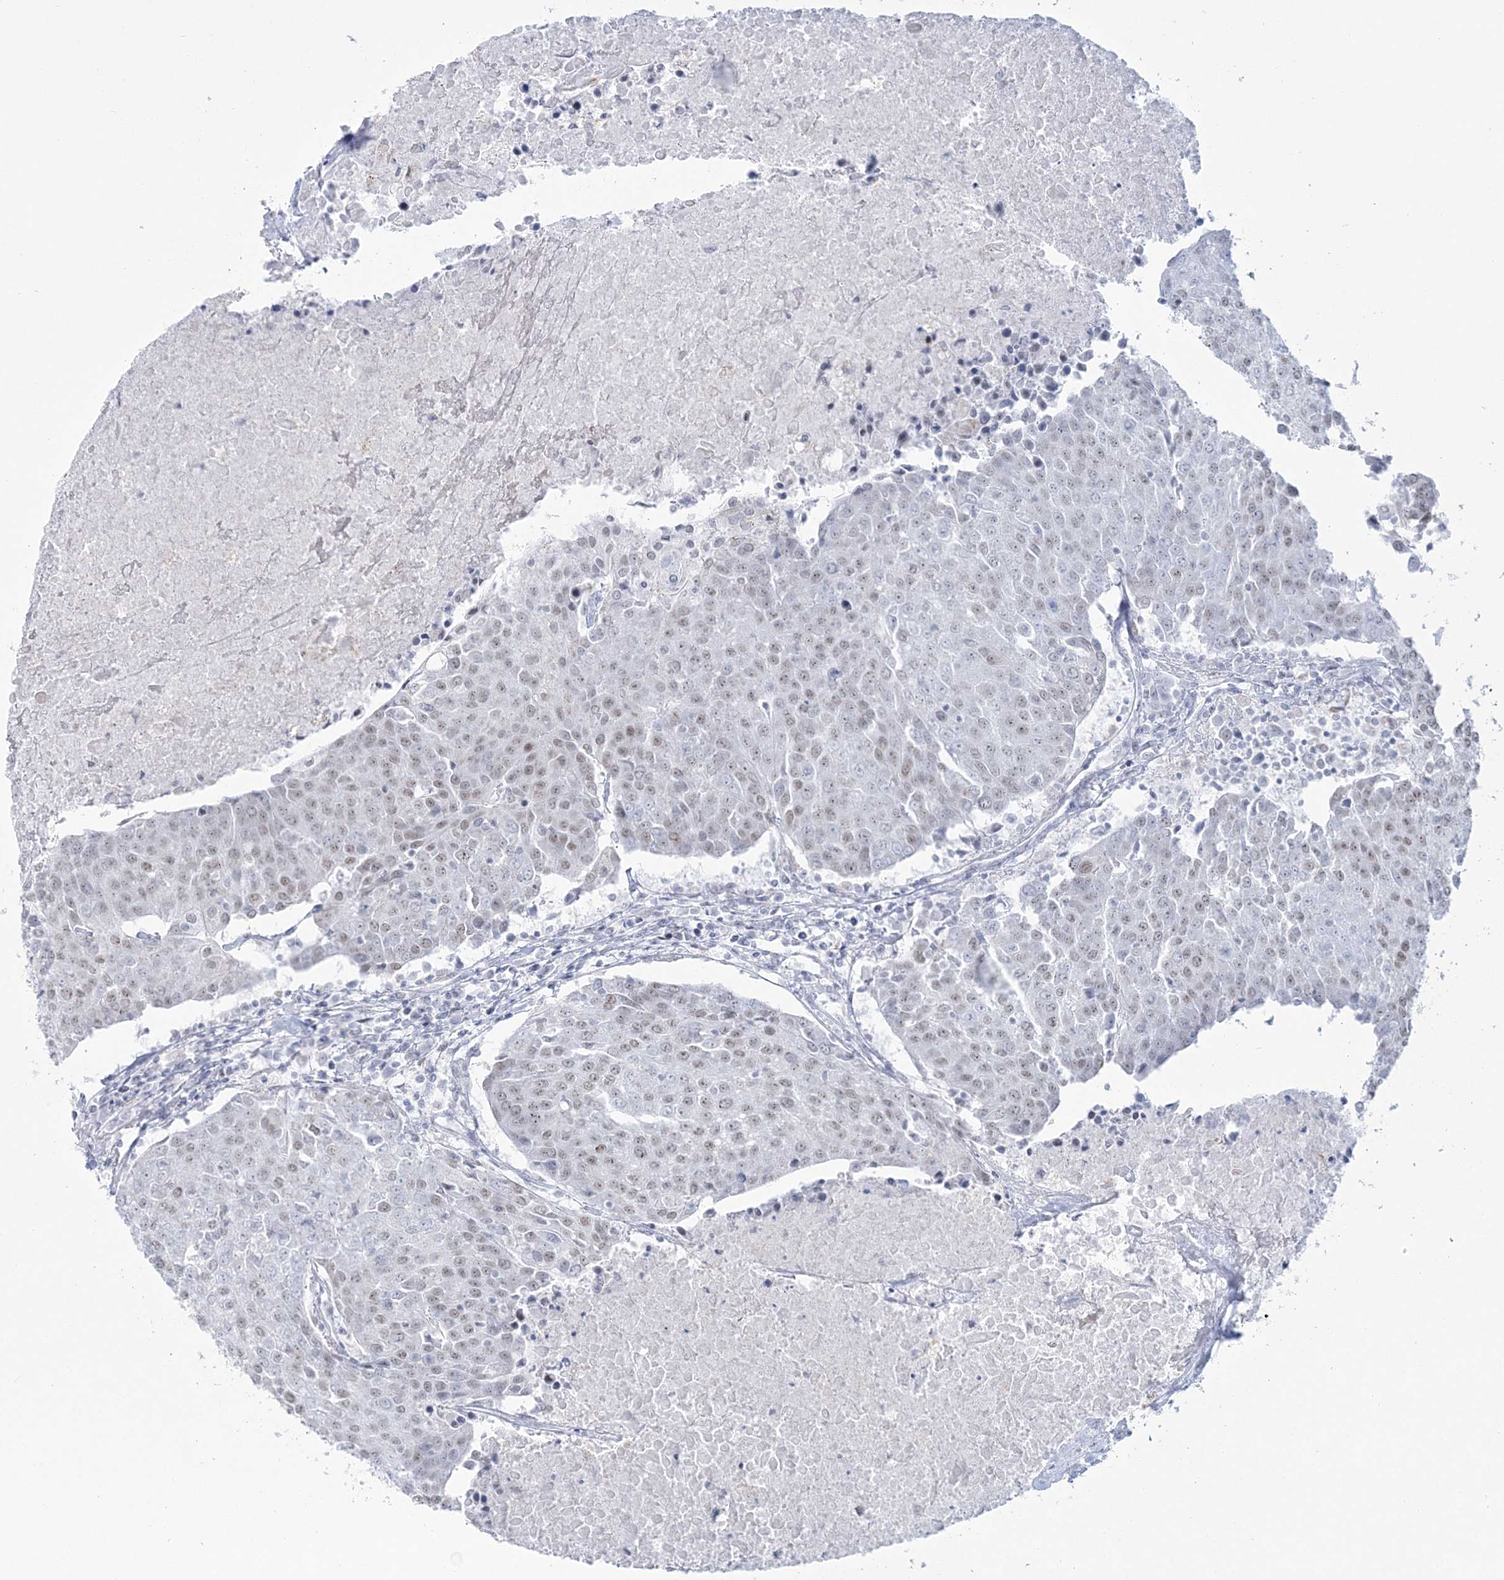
{"staining": {"intensity": "weak", "quantity": "25%-75%", "location": "nuclear"}, "tissue": "urothelial cancer", "cell_type": "Tumor cells", "image_type": "cancer", "snomed": [{"axis": "morphology", "description": "Urothelial carcinoma, High grade"}, {"axis": "topography", "description": "Urinary bladder"}], "caption": "Brown immunohistochemical staining in urothelial cancer displays weak nuclear positivity in about 25%-75% of tumor cells. (brown staining indicates protein expression, while blue staining denotes nuclei).", "gene": "ZNF843", "patient": {"sex": "female", "age": 85}}